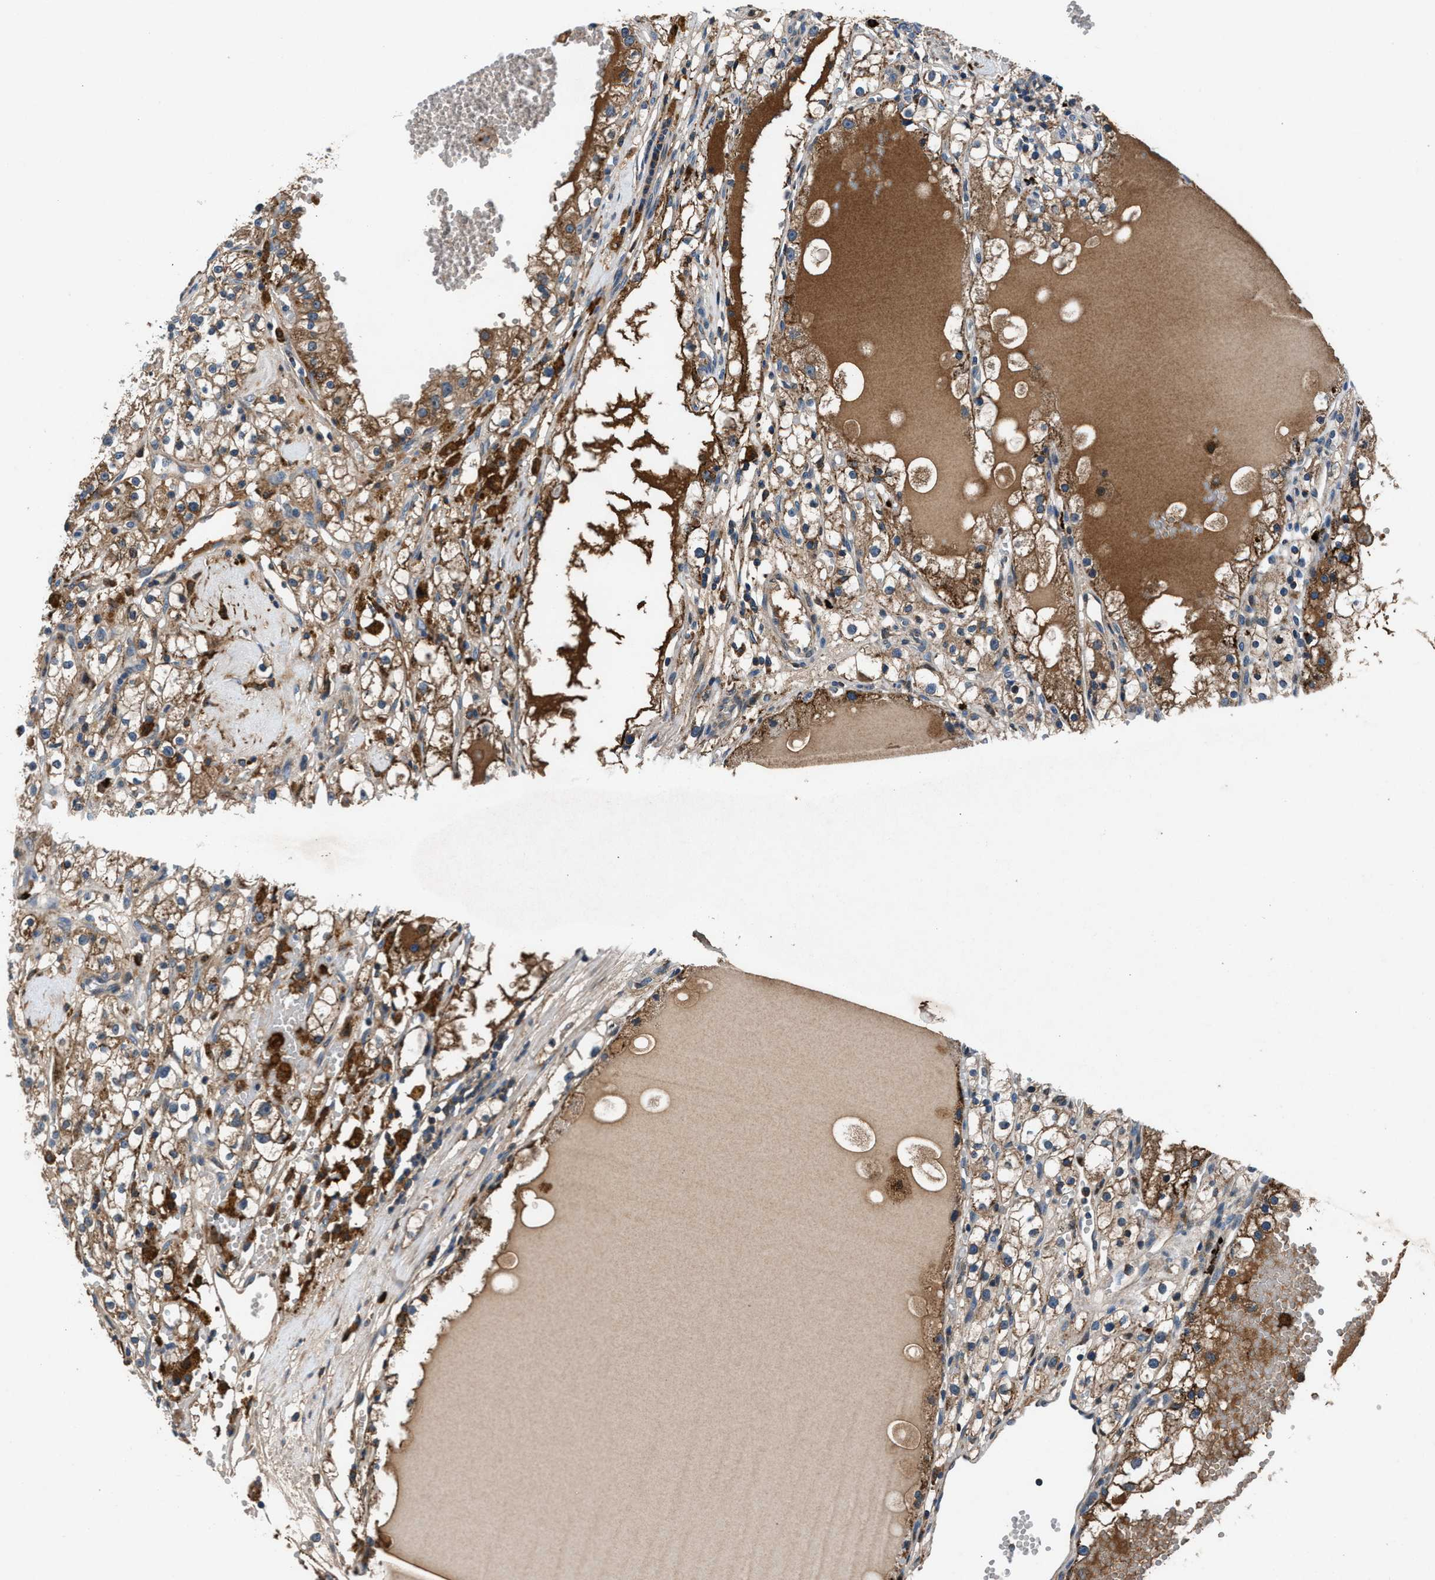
{"staining": {"intensity": "moderate", "quantity": ">75%", "location": "cytoplasmic/membranous"}, "tissue": "renal cancer", "cell_type": "Tumor cells", "image_type": "cancer", "snomed": [{"axis": "morphology", "description": "Adenocarcinoma, NOS"}, {"axis": "topography", "description": "Kidney"}], "caption": "Approximately >75% of tumor cells in human renal adenocarcinoma exhibit moderate cytoplasmic/membranous protein positivity as visualized by brown immunohistochemical staining.", "gene": "FAM221A", "patient": {"sex": "male", "age": 56}}